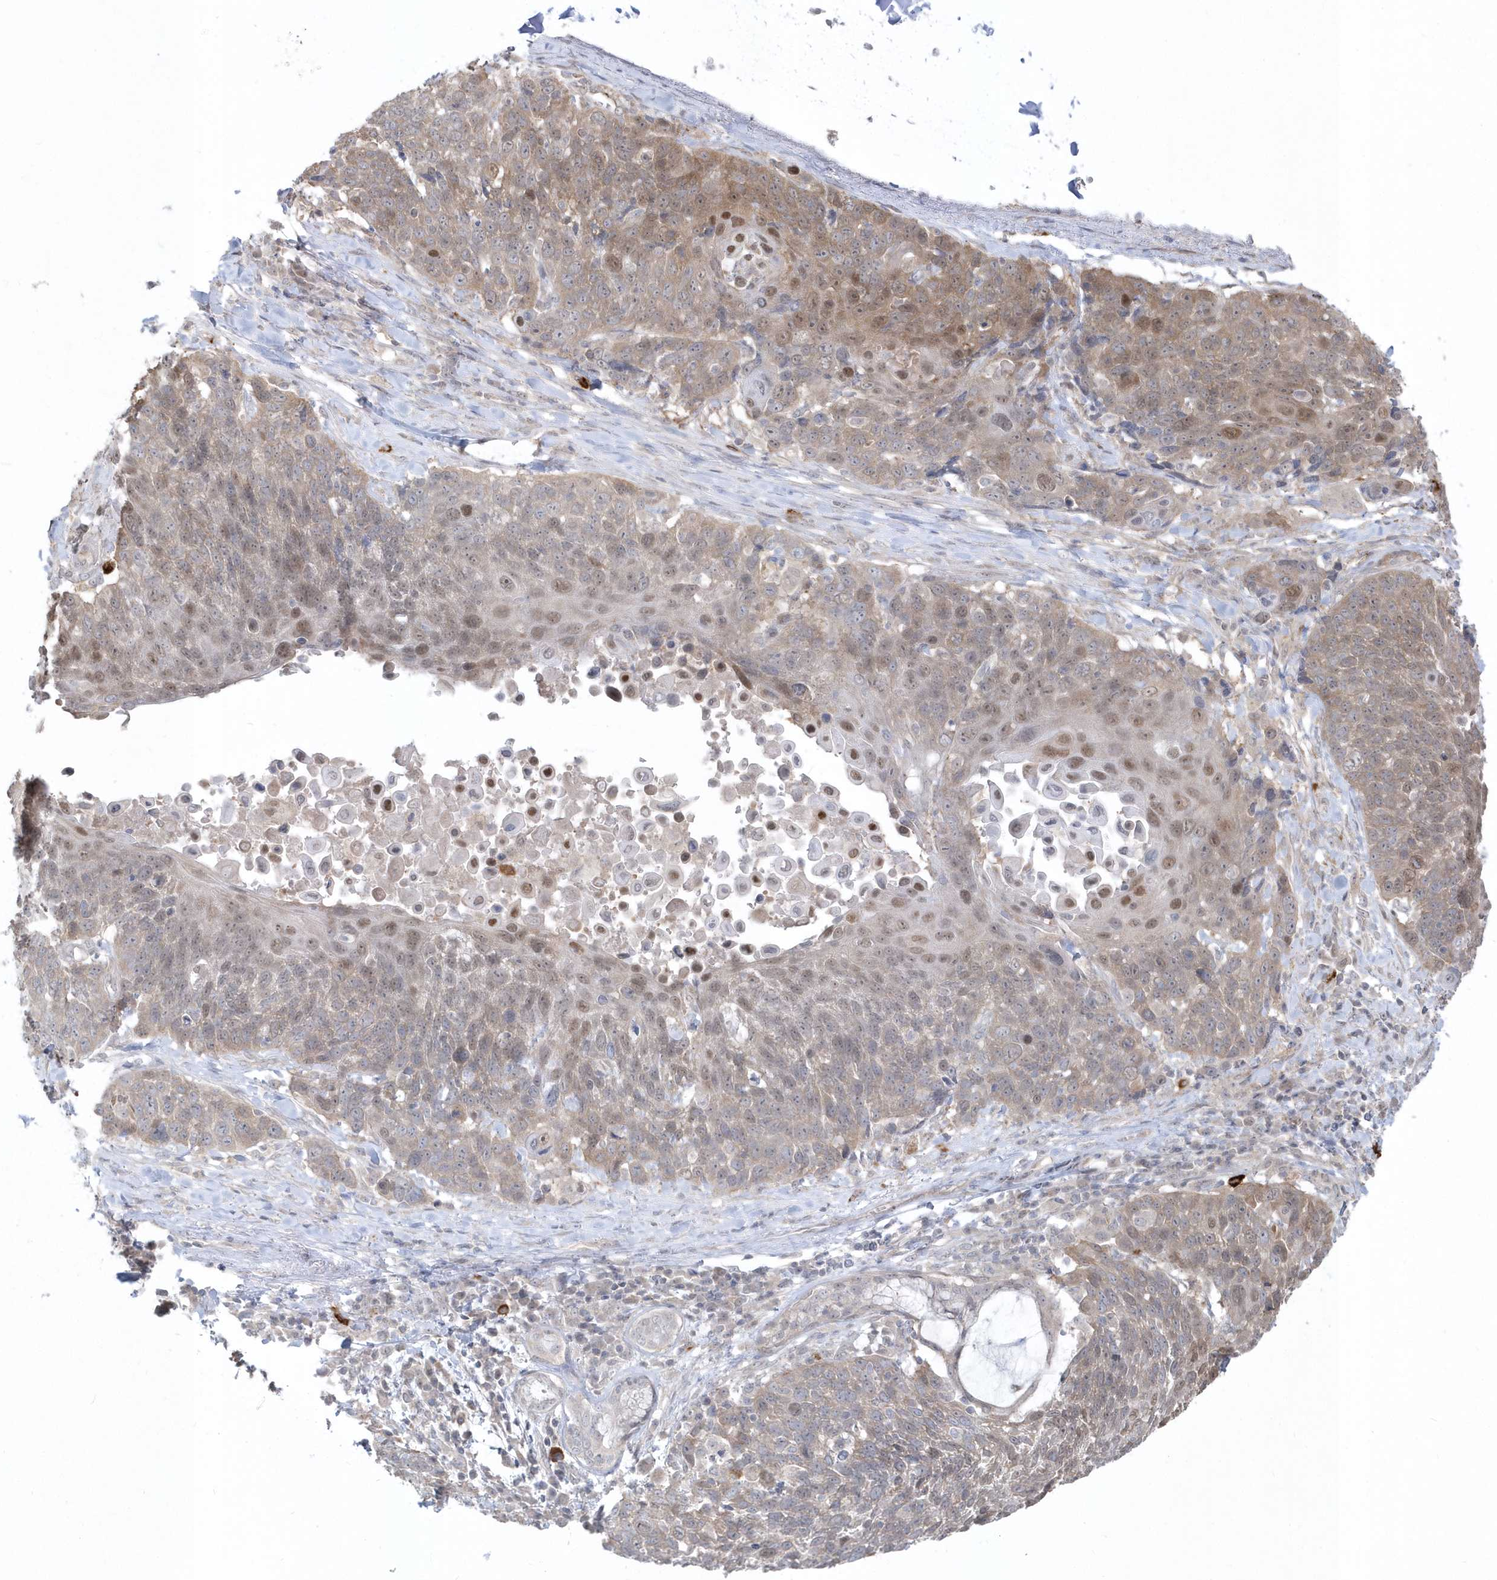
{"staining": {"intensity": "moderate", "quantity": "<25%", "location": "cytoplasmic/membranous,nuclear"}, "tissue": "lung cancer", "cell_type": "Tumor cells", "image_type": "cancer", "snomed": [{"axis": "morphology", "description": "Squamous cell carcinoma, NOS"}, {"axis": "topography", "description": "Lung"}], "caption": "Human lung cancer stained with a brown dye demonstrates moderate cytoplasmic/membranous and nuclear positive staining in approximately <25% of tumor cells.", "gene": "DHX57", "patient": {"sex": "male", "age": 66}}